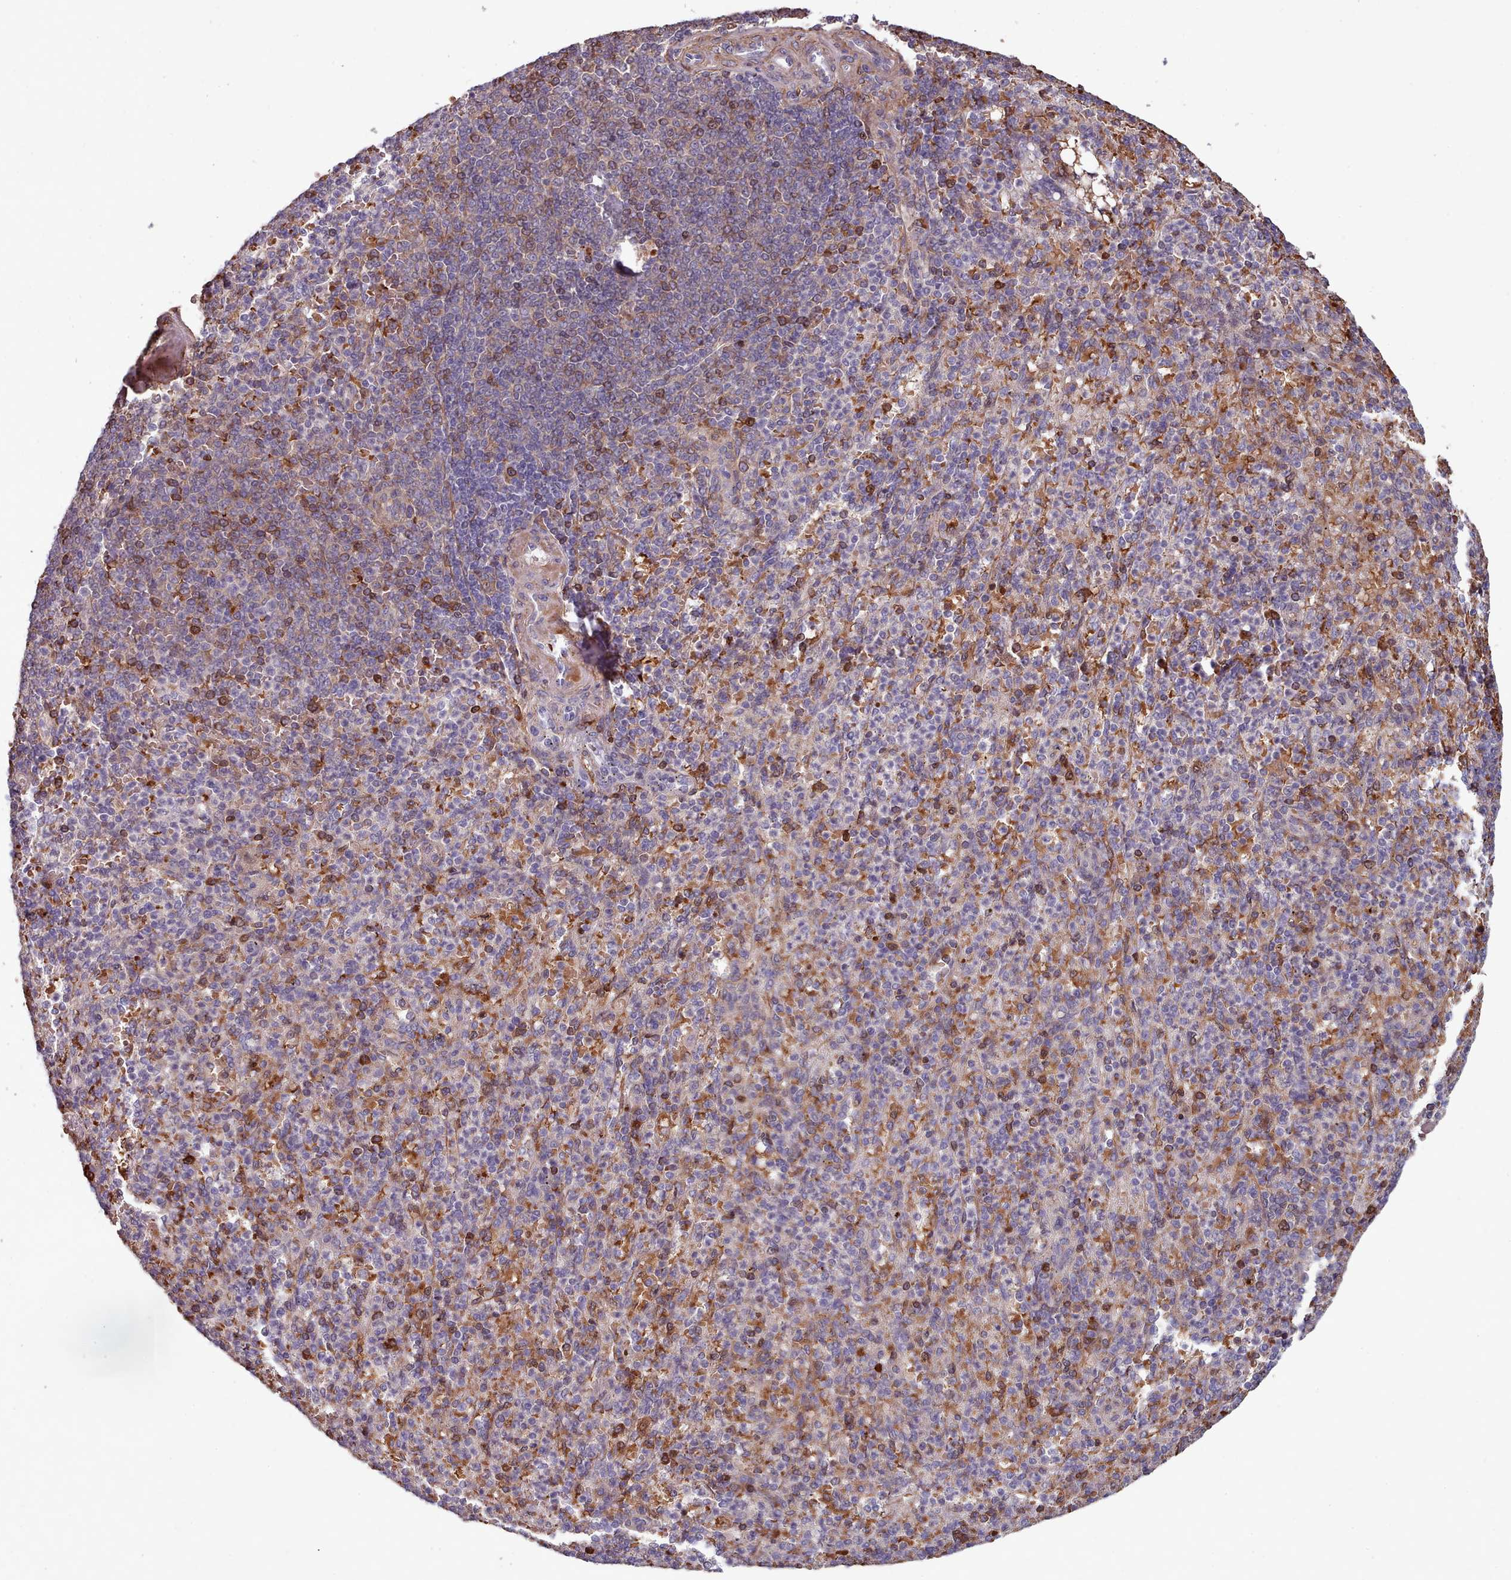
{"staining": {"intensity": "strong", "quantity": "<25%", "location": "cytoplasmic/membranous"}, "tissue": "spleen", "cell_type": "Cells in red pulp", "image_type": "normal", "snomed": [{"axis": "morphology", "description": "Normal tissue, NOS"}, {"axis": "topography", "description": "Spleen"}], "caption": "Protein staining by immunohistochemistry displays strong cytoplasmic/membranous staining in approximately <25% of cells in red pulp in unremarkable spleen.", "gene": "CLNS1A", "patient": {"sex": "female", "age": 74}}